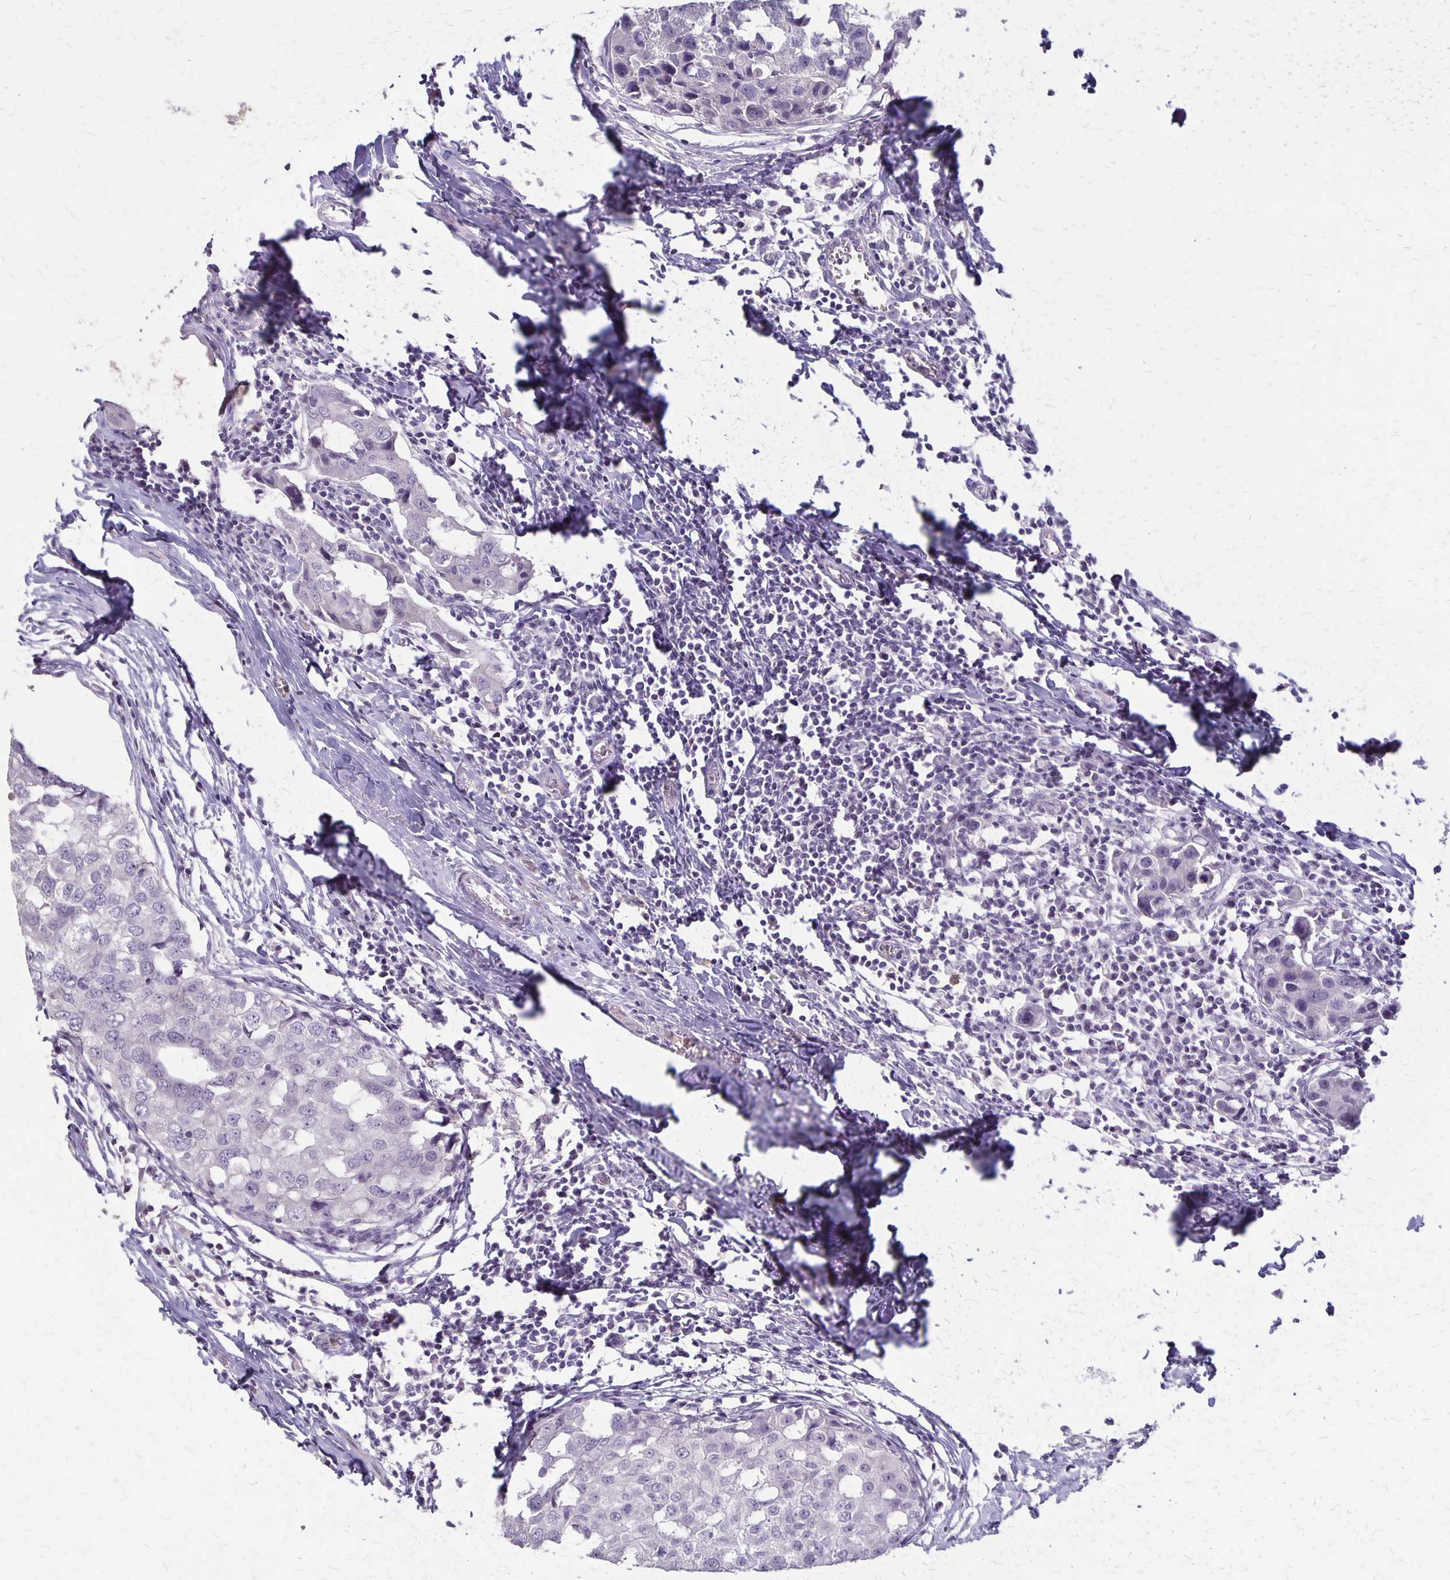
{"staining": {"intensity": "negative", "quantity": "none", "location": "none"}, "tissue": "breast cancer", "cell_type": "Tumor cells", "image_type": "cancer", "snomed": [{"axis": "morphology", "description": "Duct carcinoma"}, {"axis": "topography", "description": "Breast"}], "caption": "IHC histopathology image of neoplastic tissue: invasive ductal carcinoma (breast) stained with DAB exhibits no significant protein staining in tumor cells.", "gene": "SEPTIN5", "patient": {"sex": "female", "age": 27}}